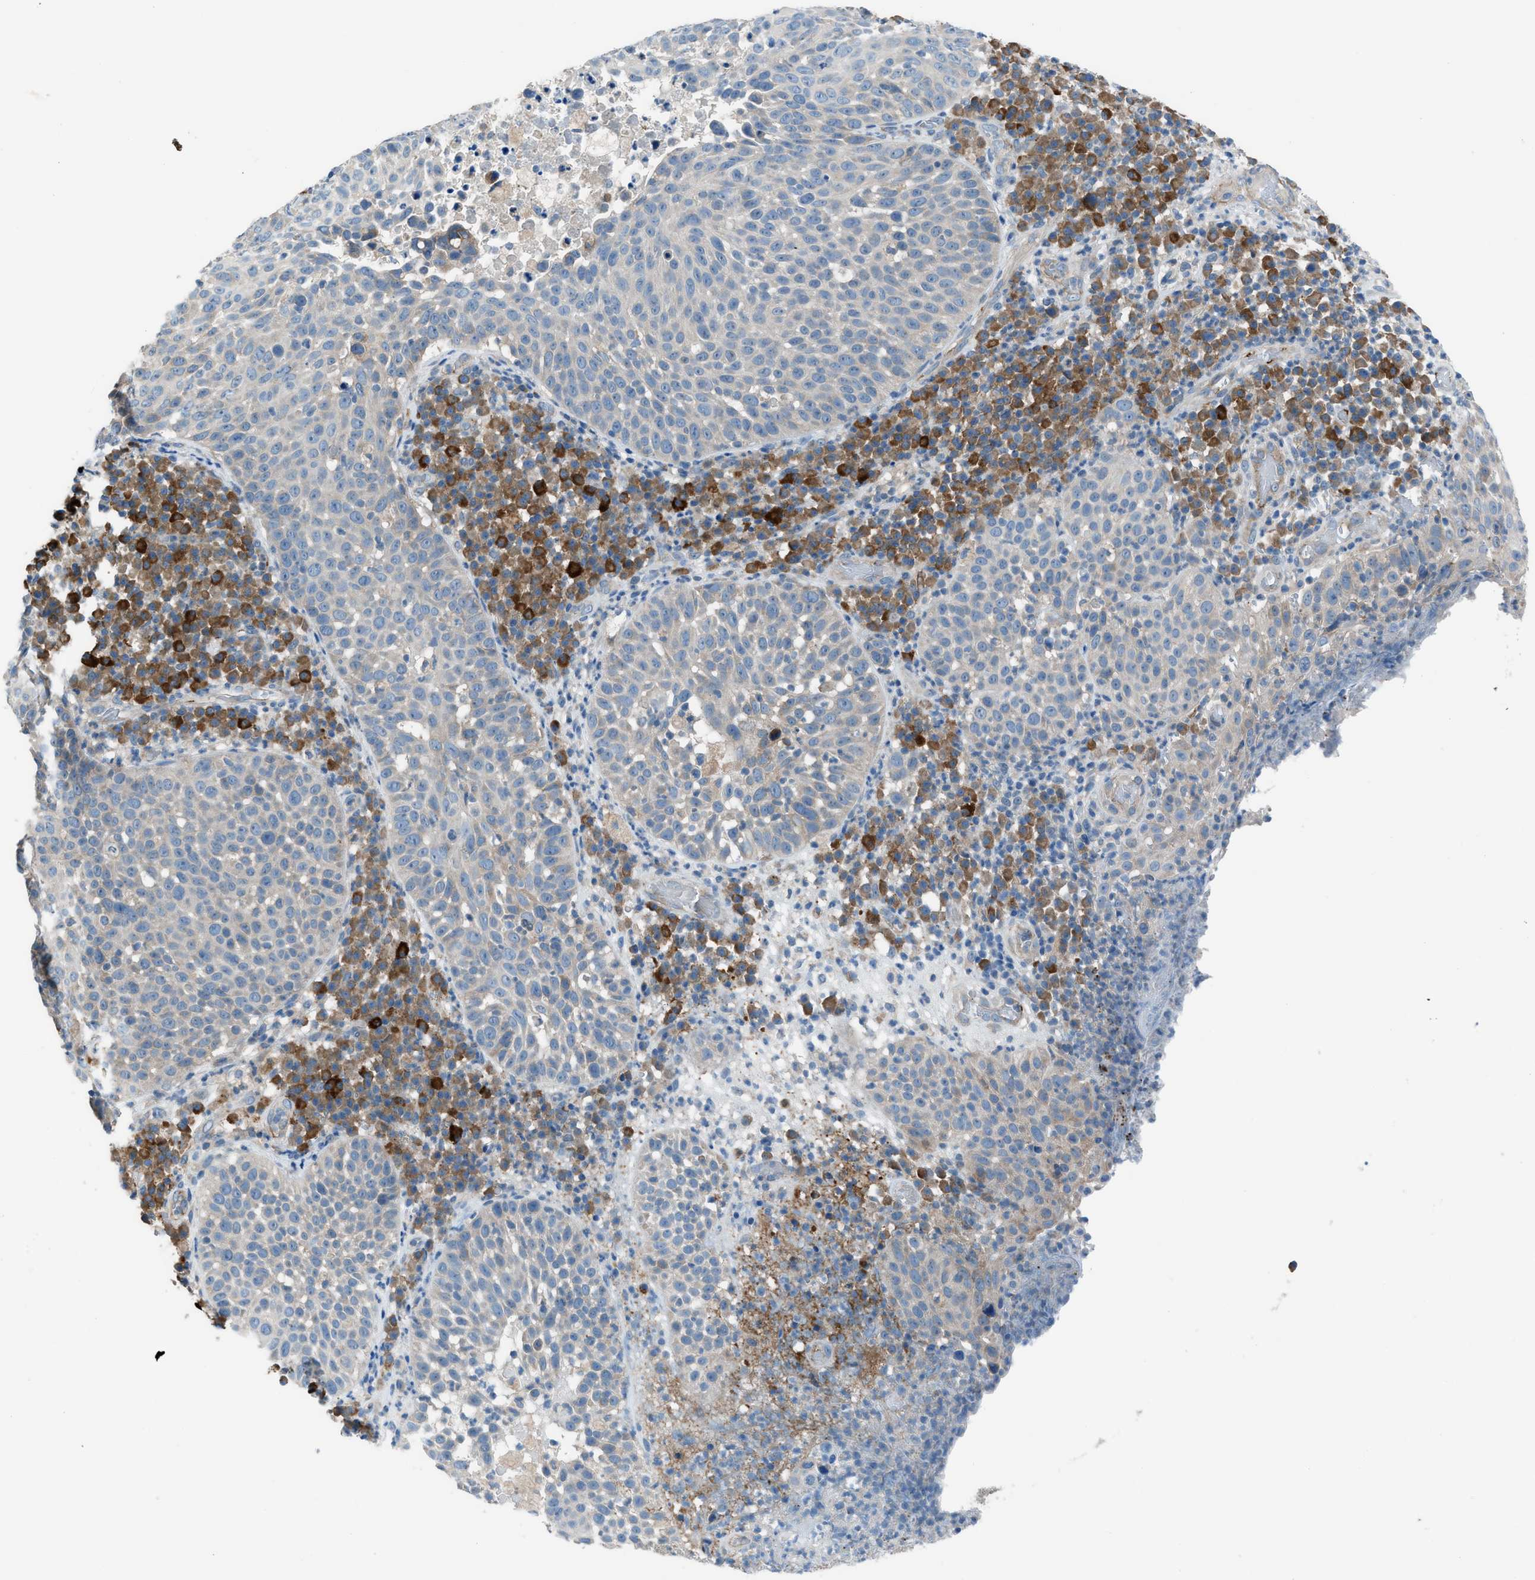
{"staining": {"intensity": "negative", "quantity": "none", "location": "none"}, "tissue": "skin cancer", "cell_type": "Tumor cells", "image_type": "cancer", "snomed": [{"axis": "morphology", "description": "Squamous cell carcinoma in situ, NOS"}, {"axis": "morphology", "description": "Squamous cell carcinoma, NOS"}, {"axis": "topography", "description": "Skin"}], "caption": "High power microscopy photomicrograph of an immunohistochemistry image of skin cancer, revealing no significant expression in tumor cells.", "gene": "HEG1", "patient": {"sex": "male", "age": 93}}